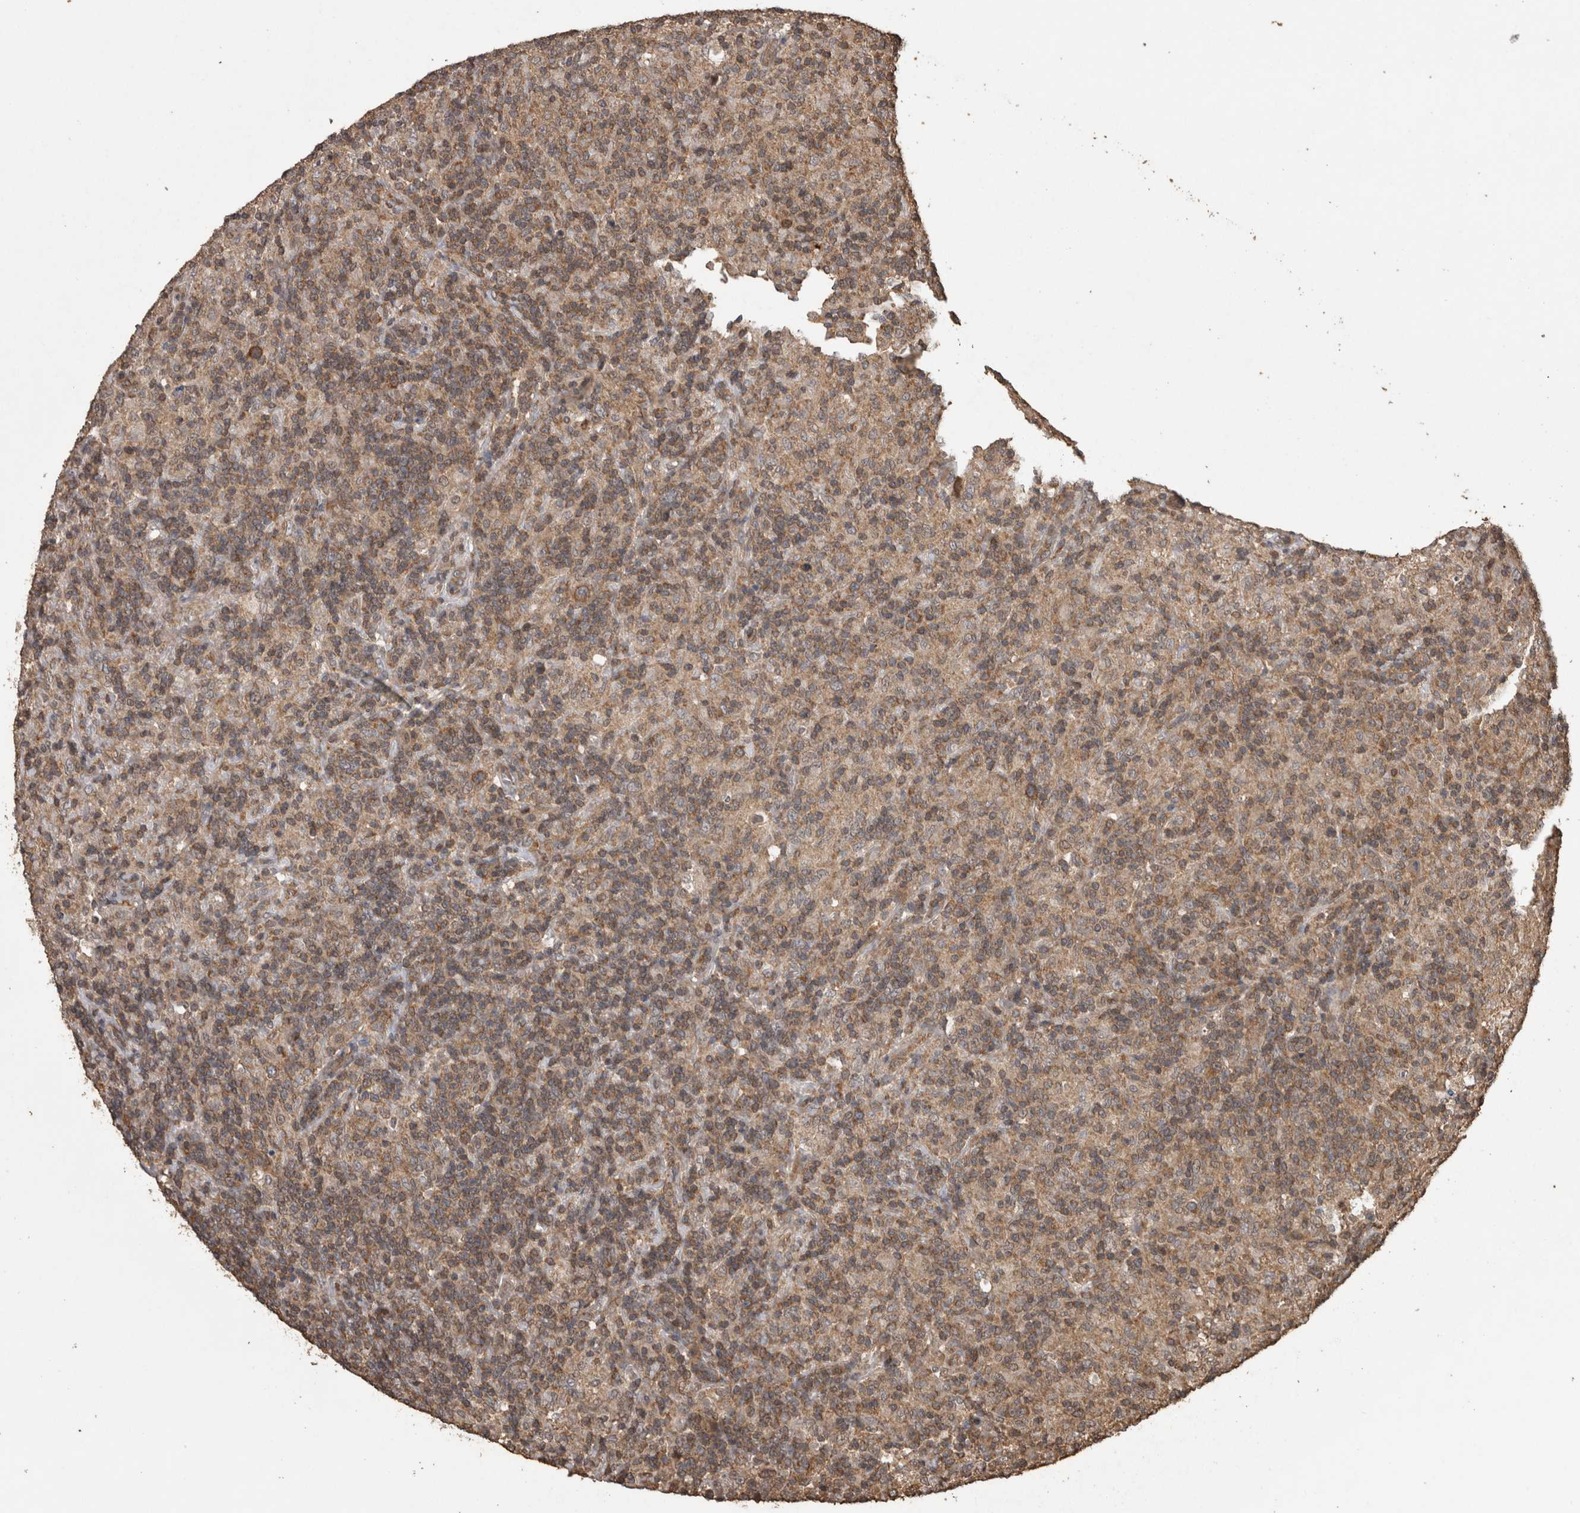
{"staining": {"intensity": "moderate", "quantity": ">75%", "location": "cytoplasmic/membranous"}, "tissue": "lymphoma", "cell_type": "Tumor cells", "image_type": "cancer", "snomed": [{"axis": "morphology", "description": "Hodgkin's disease, NOS"}, {"axis": "topography", "description": "Lymph node"}], "caption": "This is an image of immunohistochemistry staining of Hodgkin's disease, which shows moderate staining in the cytoplasmic/membranous of tumor cells.", "gene": "PINK1", "patient": {"sex": "male", "age": 70}}